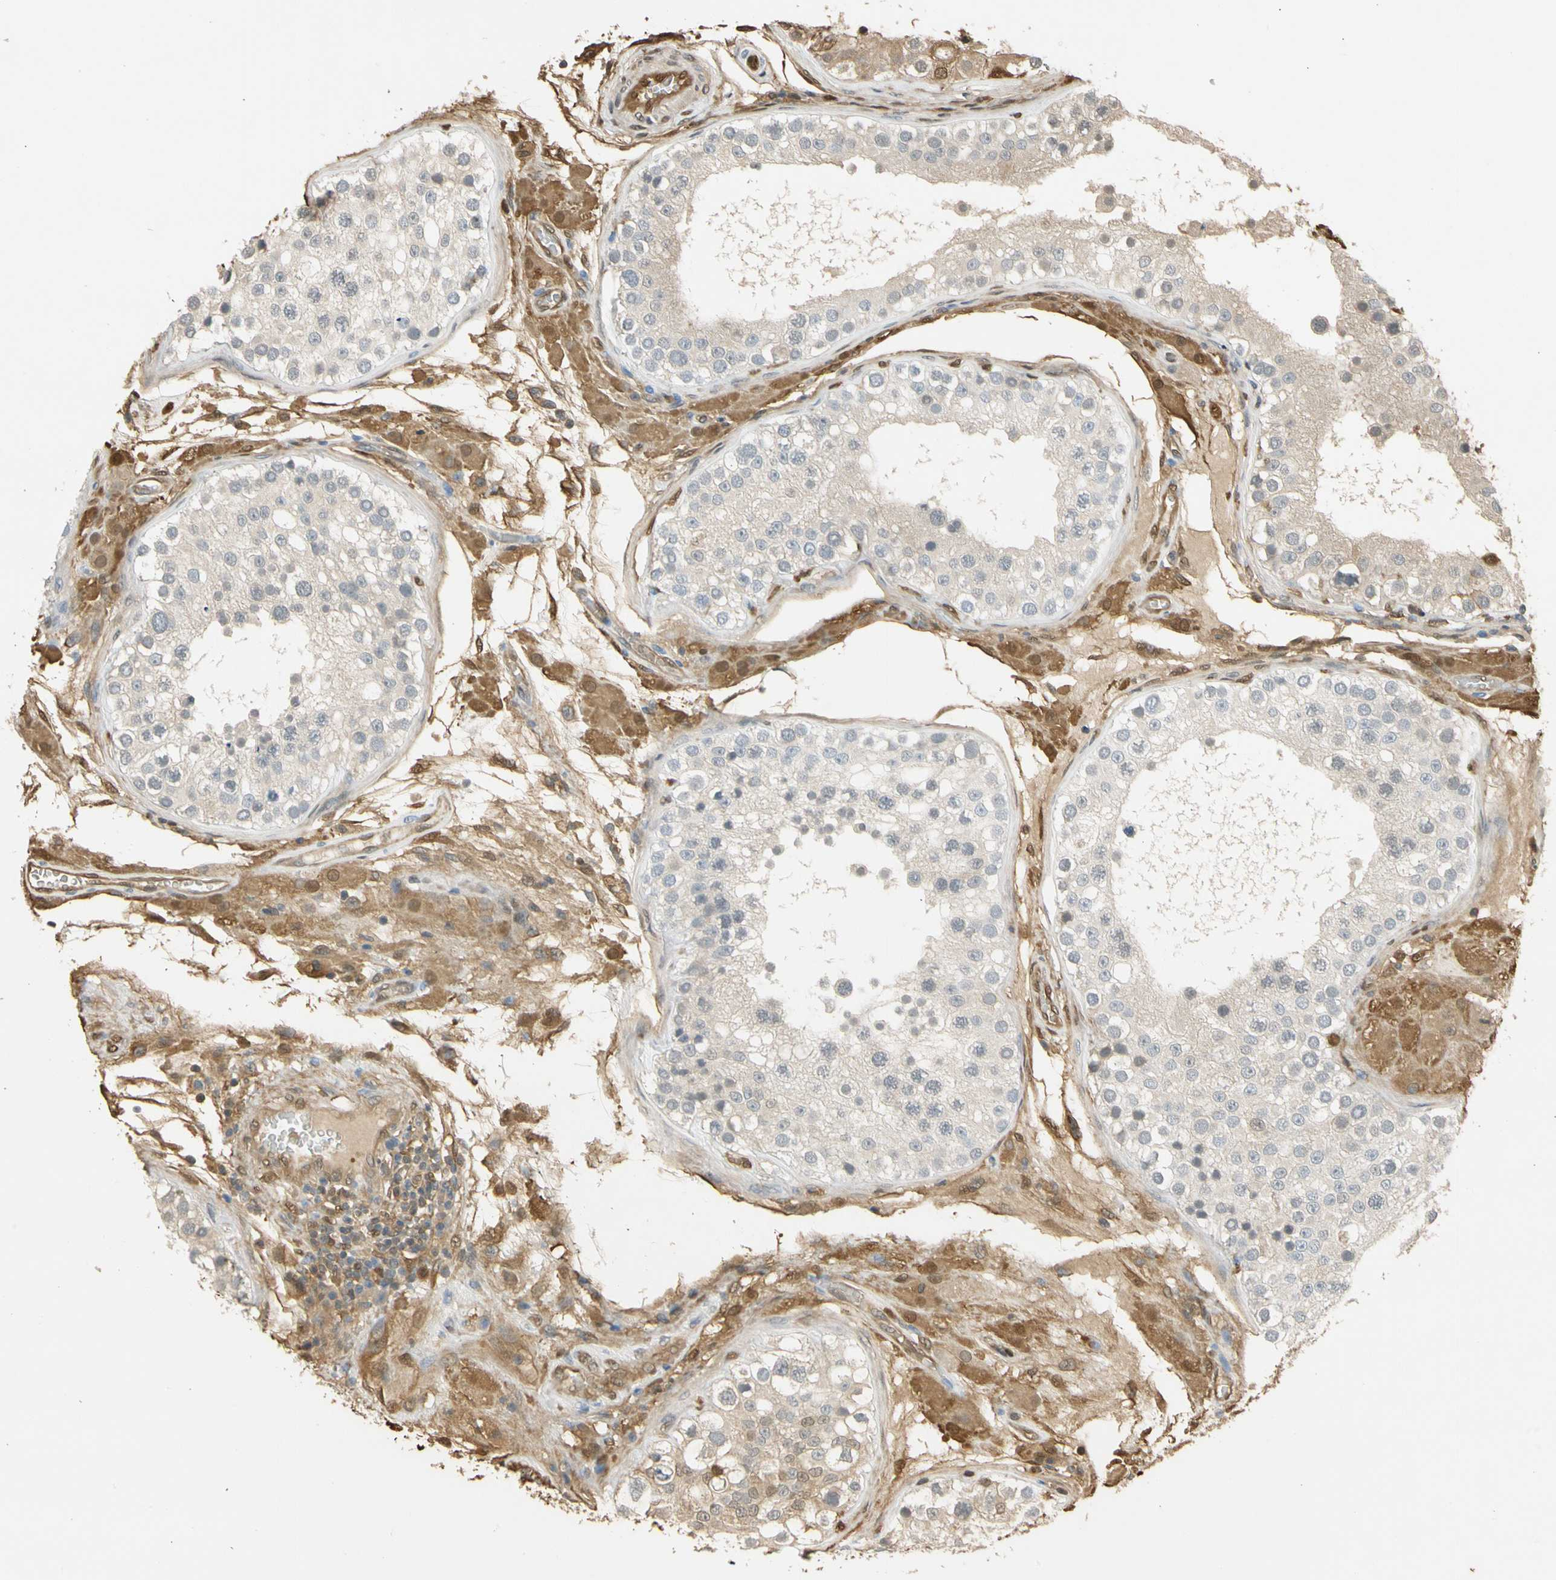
{"staining": {"intensity": "weak", "quantity": "<25%", "location": "cytoplasmic/membranous,nuclear"}, "tissue": "testis", "cell_type": "Cells in seminiferous ducts", "image_type": "normal", "snomed": [{"axis": "morphology", "description": "Normal tissue, NOS"}, {"axis": "topography", "description": "Testis"}], "caption": "IHC of benign human testis reveals no positivity in cells in seminiferous ducts.", "gene": "S100A6", "patient": {"sex": "male", "age": 26}}